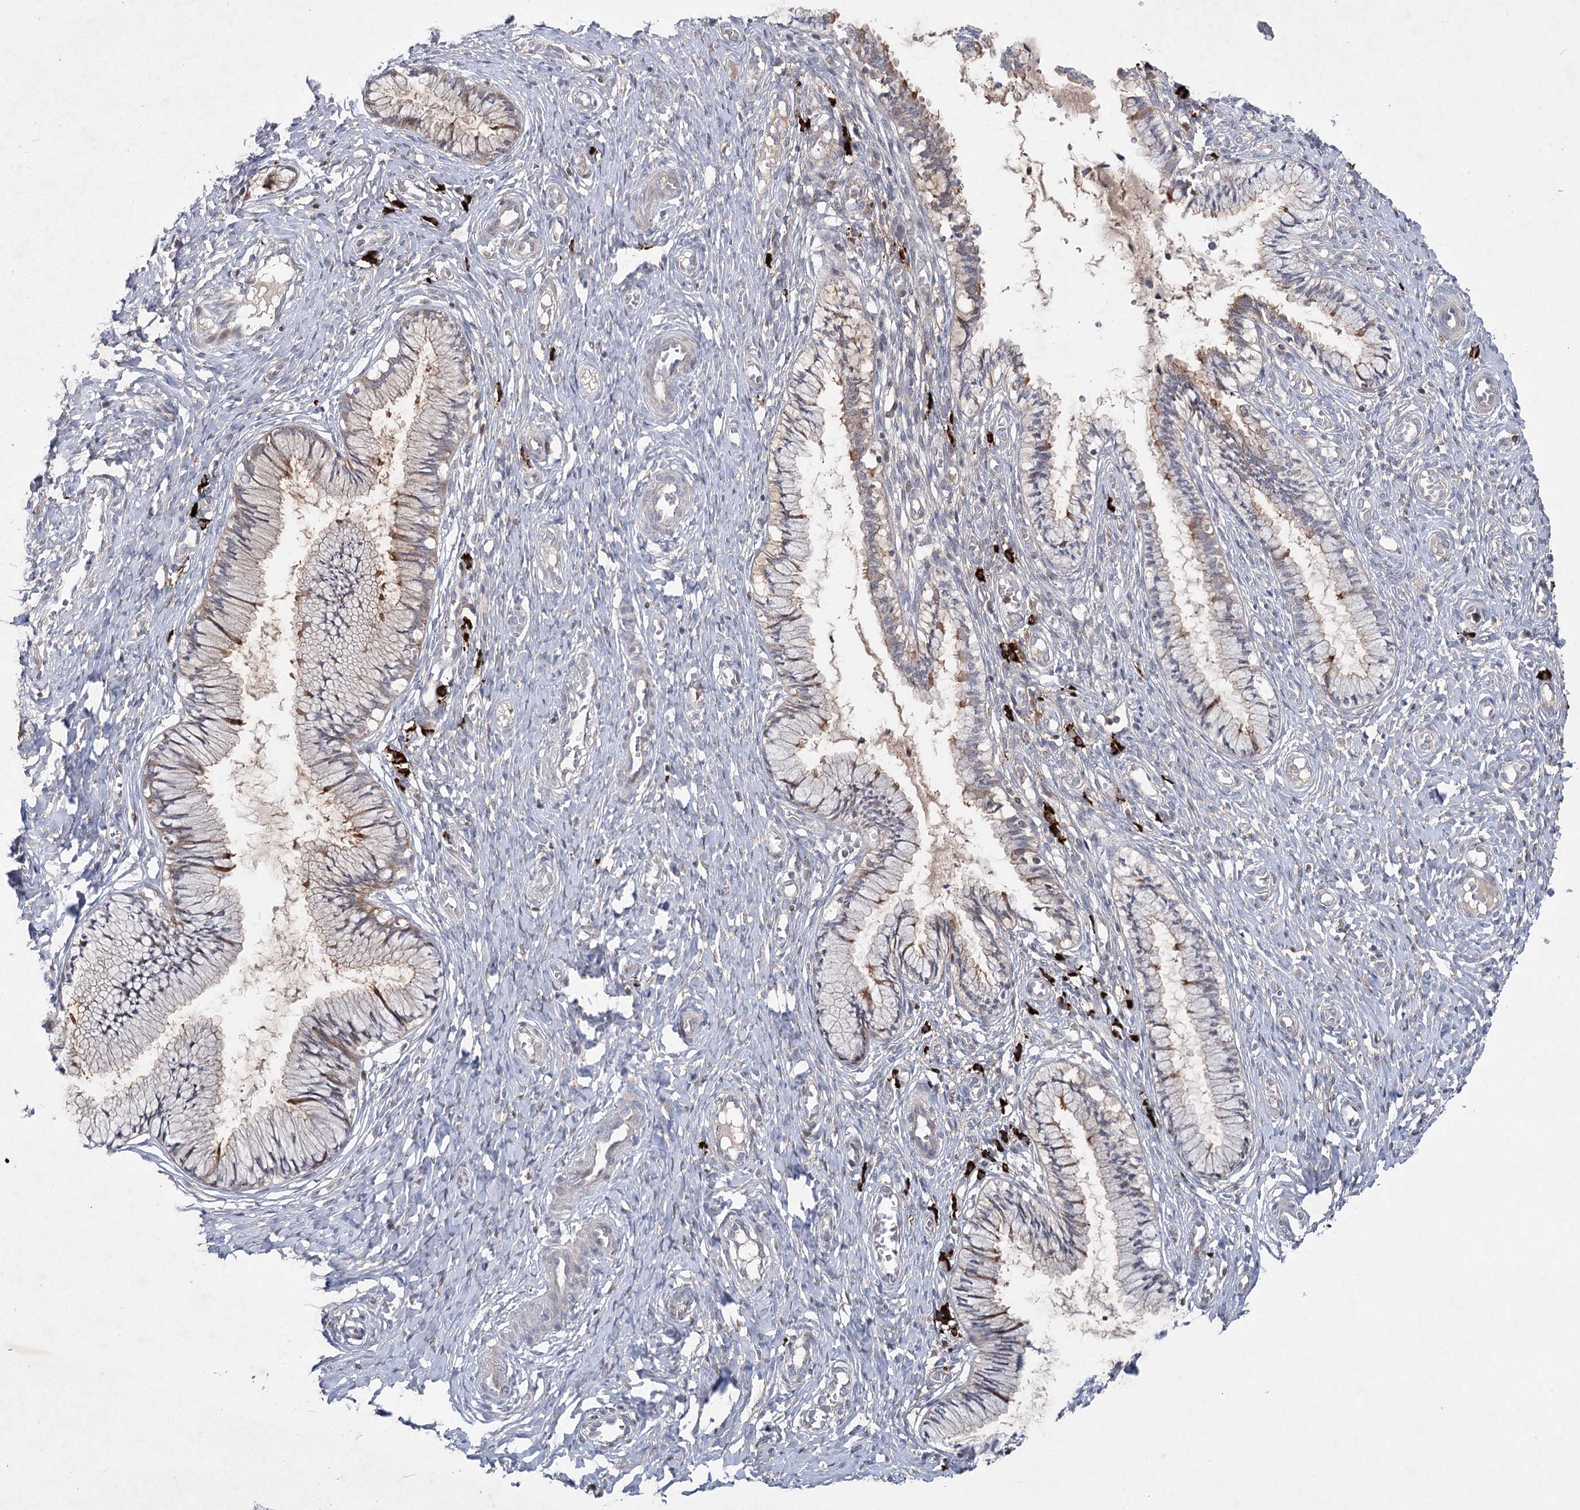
{"staining": {"intensity": "weak", "quantity": "<25%", "location": "cytoplasmic/membranous"}, "tissue": "cervix", "cell_type": "Glandular cells", "image_type": "normal", "snomed": [{"axis": "morphology", "description": "Normal tissue, NOS"}, {"axis": "topography", "description": "Cervix"}], "caption": "A photomicrograph of cervix stained for a protein shows no brown staining in glandular cells. The staining is performed using DAB brown chromogen with nuclei counter-stained in using hematoxylin.", "gene": "MAP3K13", "patient": {"sex": "female", "age": 27}}